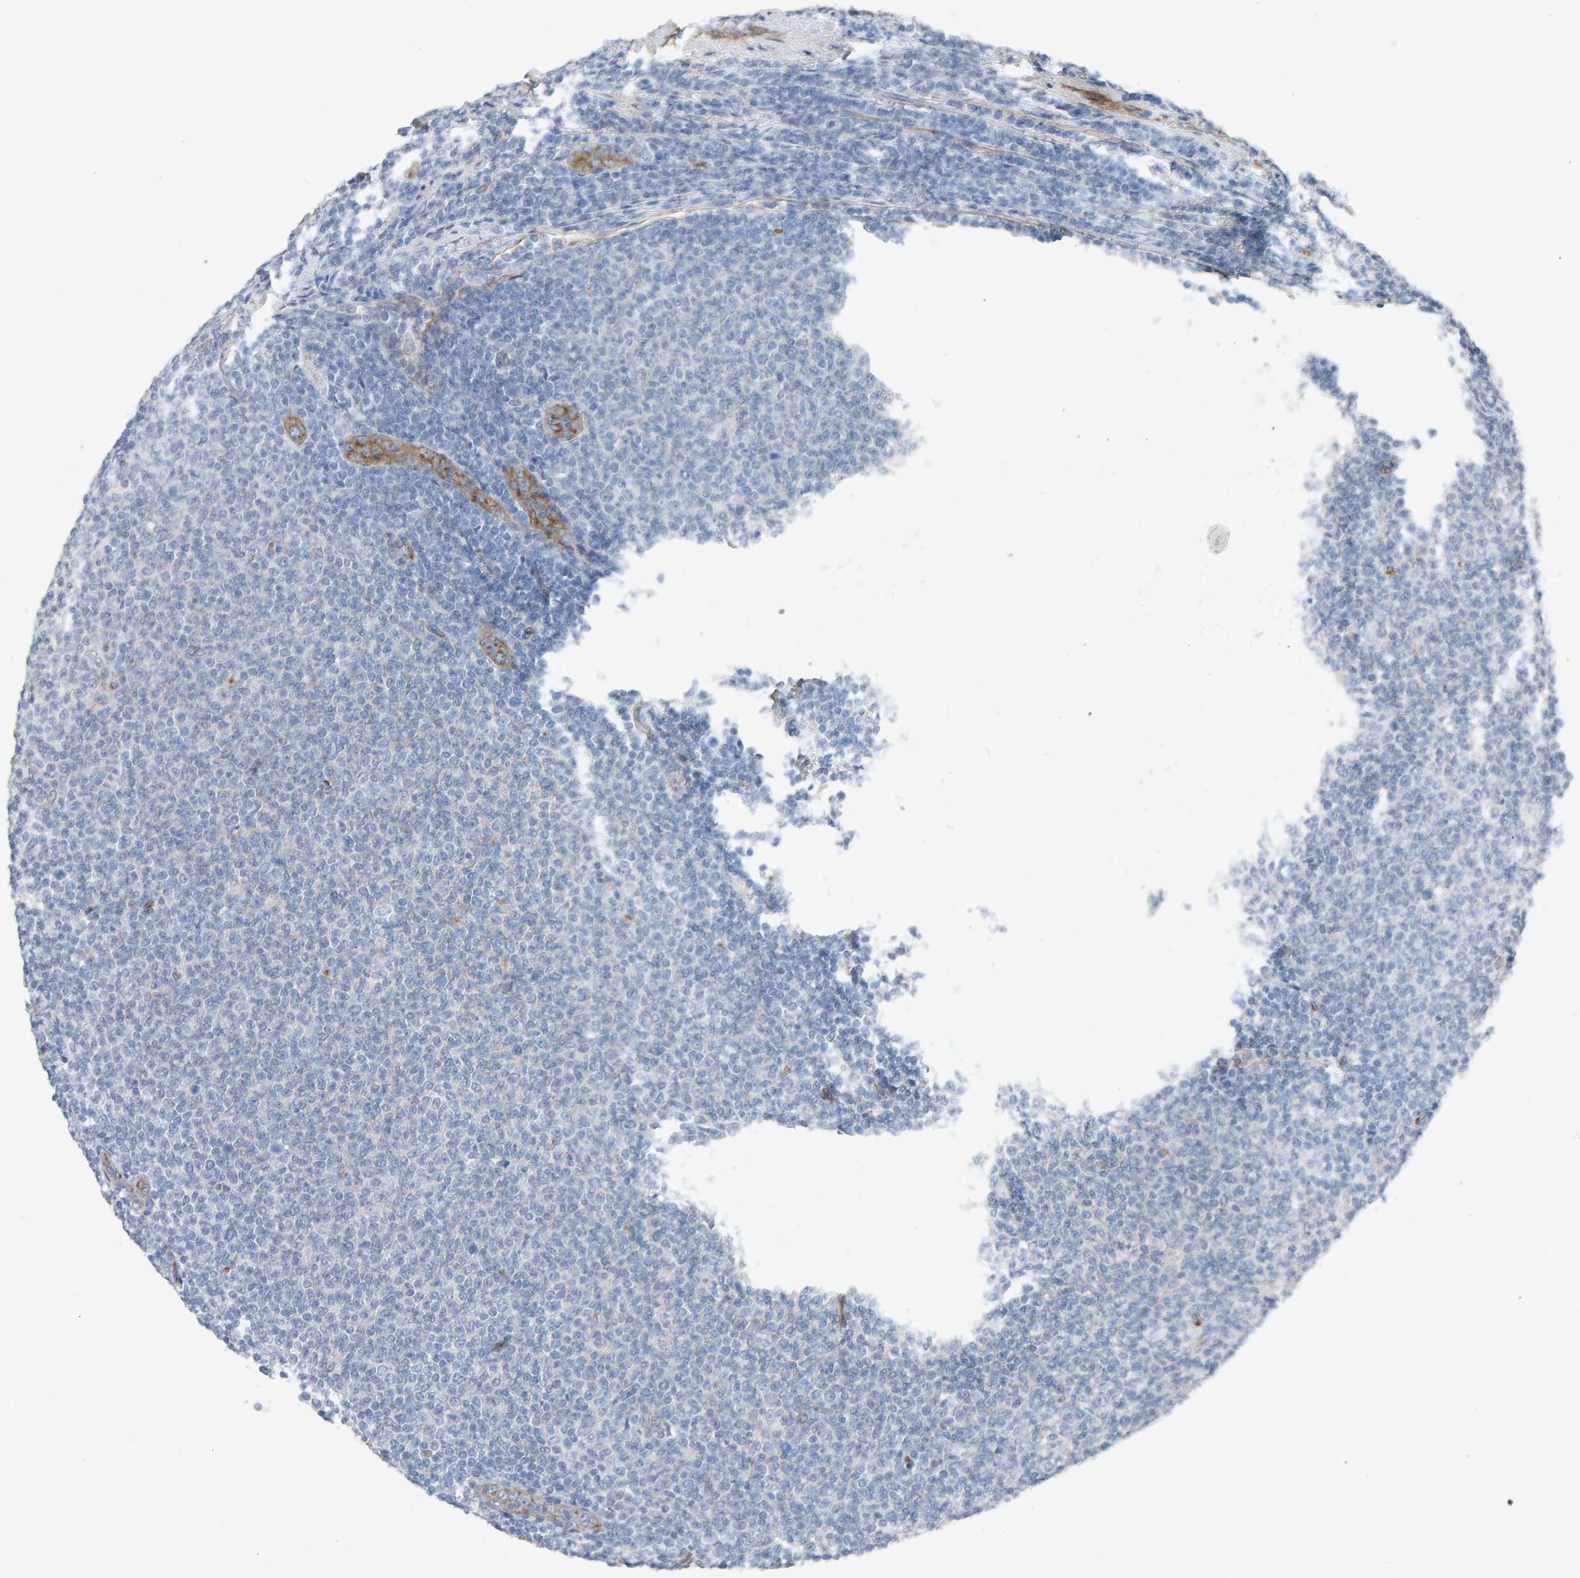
{"staining": {"intensity": "negative", "quantity": "none", "location": "none"}, "tissue": "lymphoma", "cell_type": "Tumor cells", "image_type": "cancer", "snomed": [{"axis": "morphology", "description": "Malignant lymphoma, non-Hodgkin's type, Low grade"}, {"axis": "topography", "description": "Lymph node"}], "caption": "Lymphoma stained for a protein using IHC displays no expression tumor cells.", "gene": "PTPRM", "patient": {"sex": "male", "age": 66}}